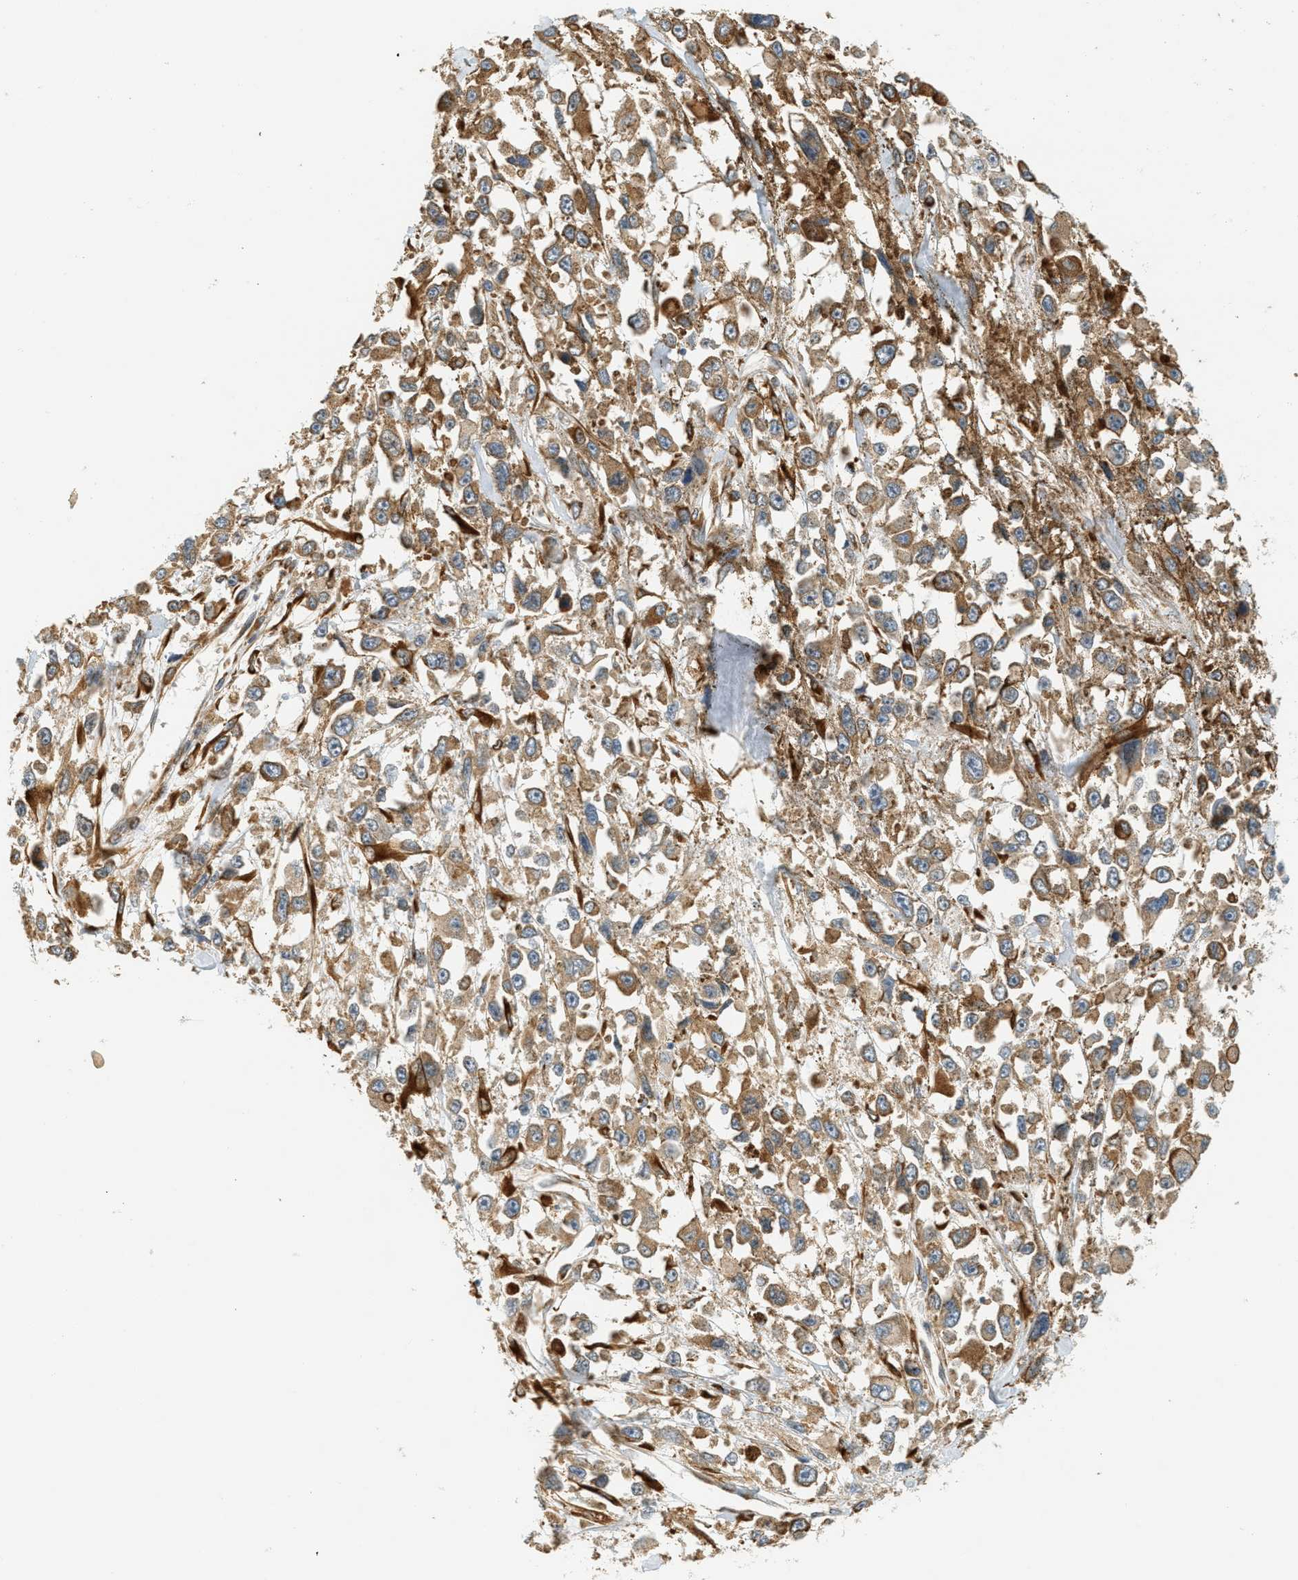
{"staining": {"intensity": "moderate", "quantity": ">75%", "location": "cytoplasmic/membranous"}, "tissue": "melanoma", "cell_type": "Tumor cells", "image_type": "cancer", "snomed": [{"axis": "morphology", "description": "Malignant melanoma, Metastatic site"}, {"axis": "topography", "description": "Lymph node"}], "caption": "Immunohistochemical staining of malignant melanoma (metastatic site) shows medium levels of moderate cytoplasmic/membranous positivity in approximately >75% of tumor cells. The protein of interest is shown in brown color, while the nuclei are stained blue.", "gene": "PDK1", "patient": {"sex": "male", "age": 59}}